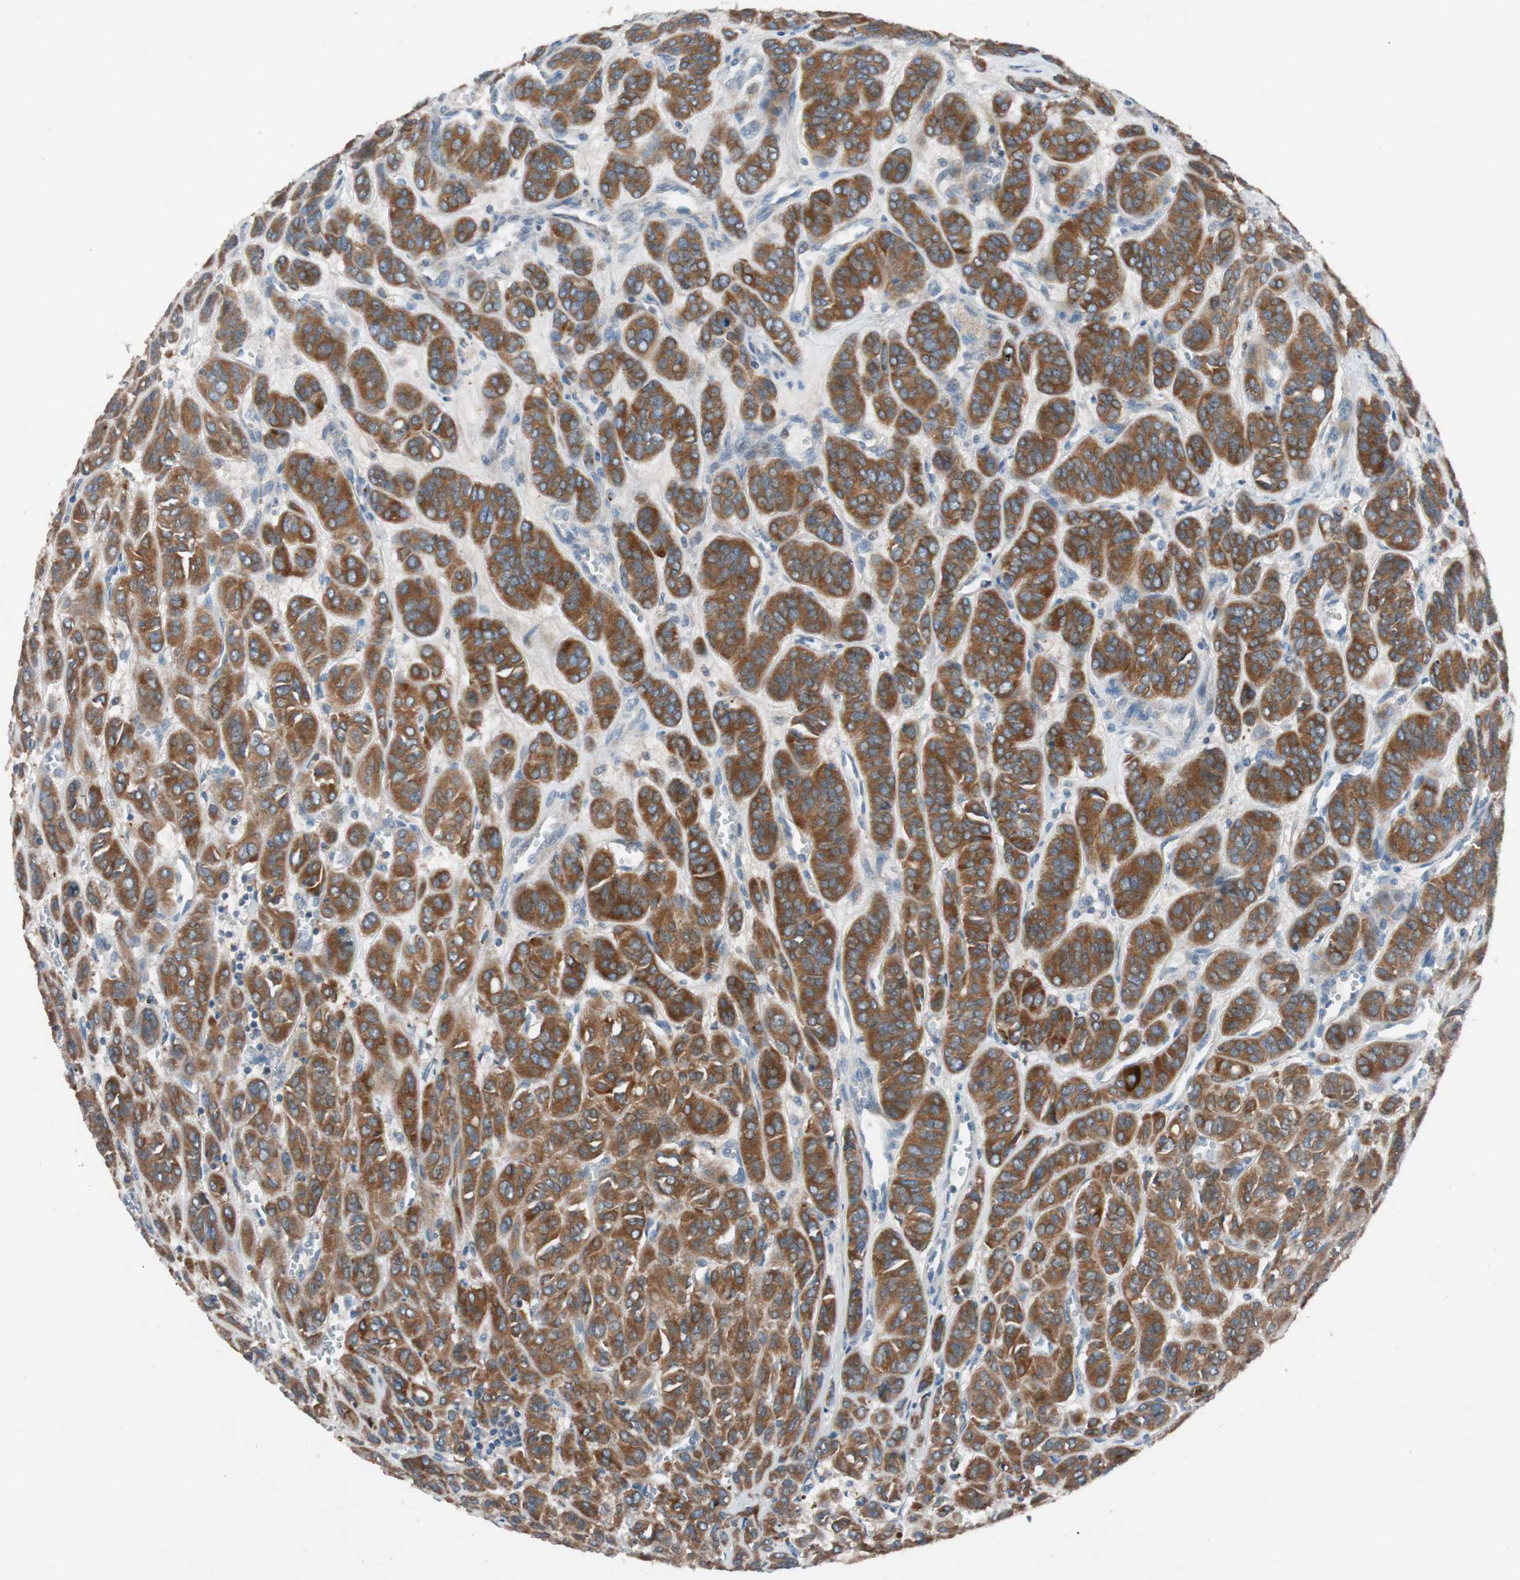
{"staining": {"intensity": "strong", "quantity": ">75%", "location": "cytoplasmic/membranous"}, "tissue": "thyroid cancer", "cell_type": "Tumor cells", "image_type": "cancer", "snomed": [{"axis": "morphology", "description": "Follicular adenoma carcinoma, NOS"}, {"axis": "topography", "description": "Thyroid gland"}], "caption": "The micrograph displays staining of thyroid cancer (follicular adenoma carcinoma), revealing strong cytoplasmic/membranous protein staining (brown color) within tumor cells. (DAB (3,3'-diaminobenzidine) IHC with brightfield microscopy, high magnification).", "gene": "FAAH", "patient": {"sex": "female", "age": 71}}